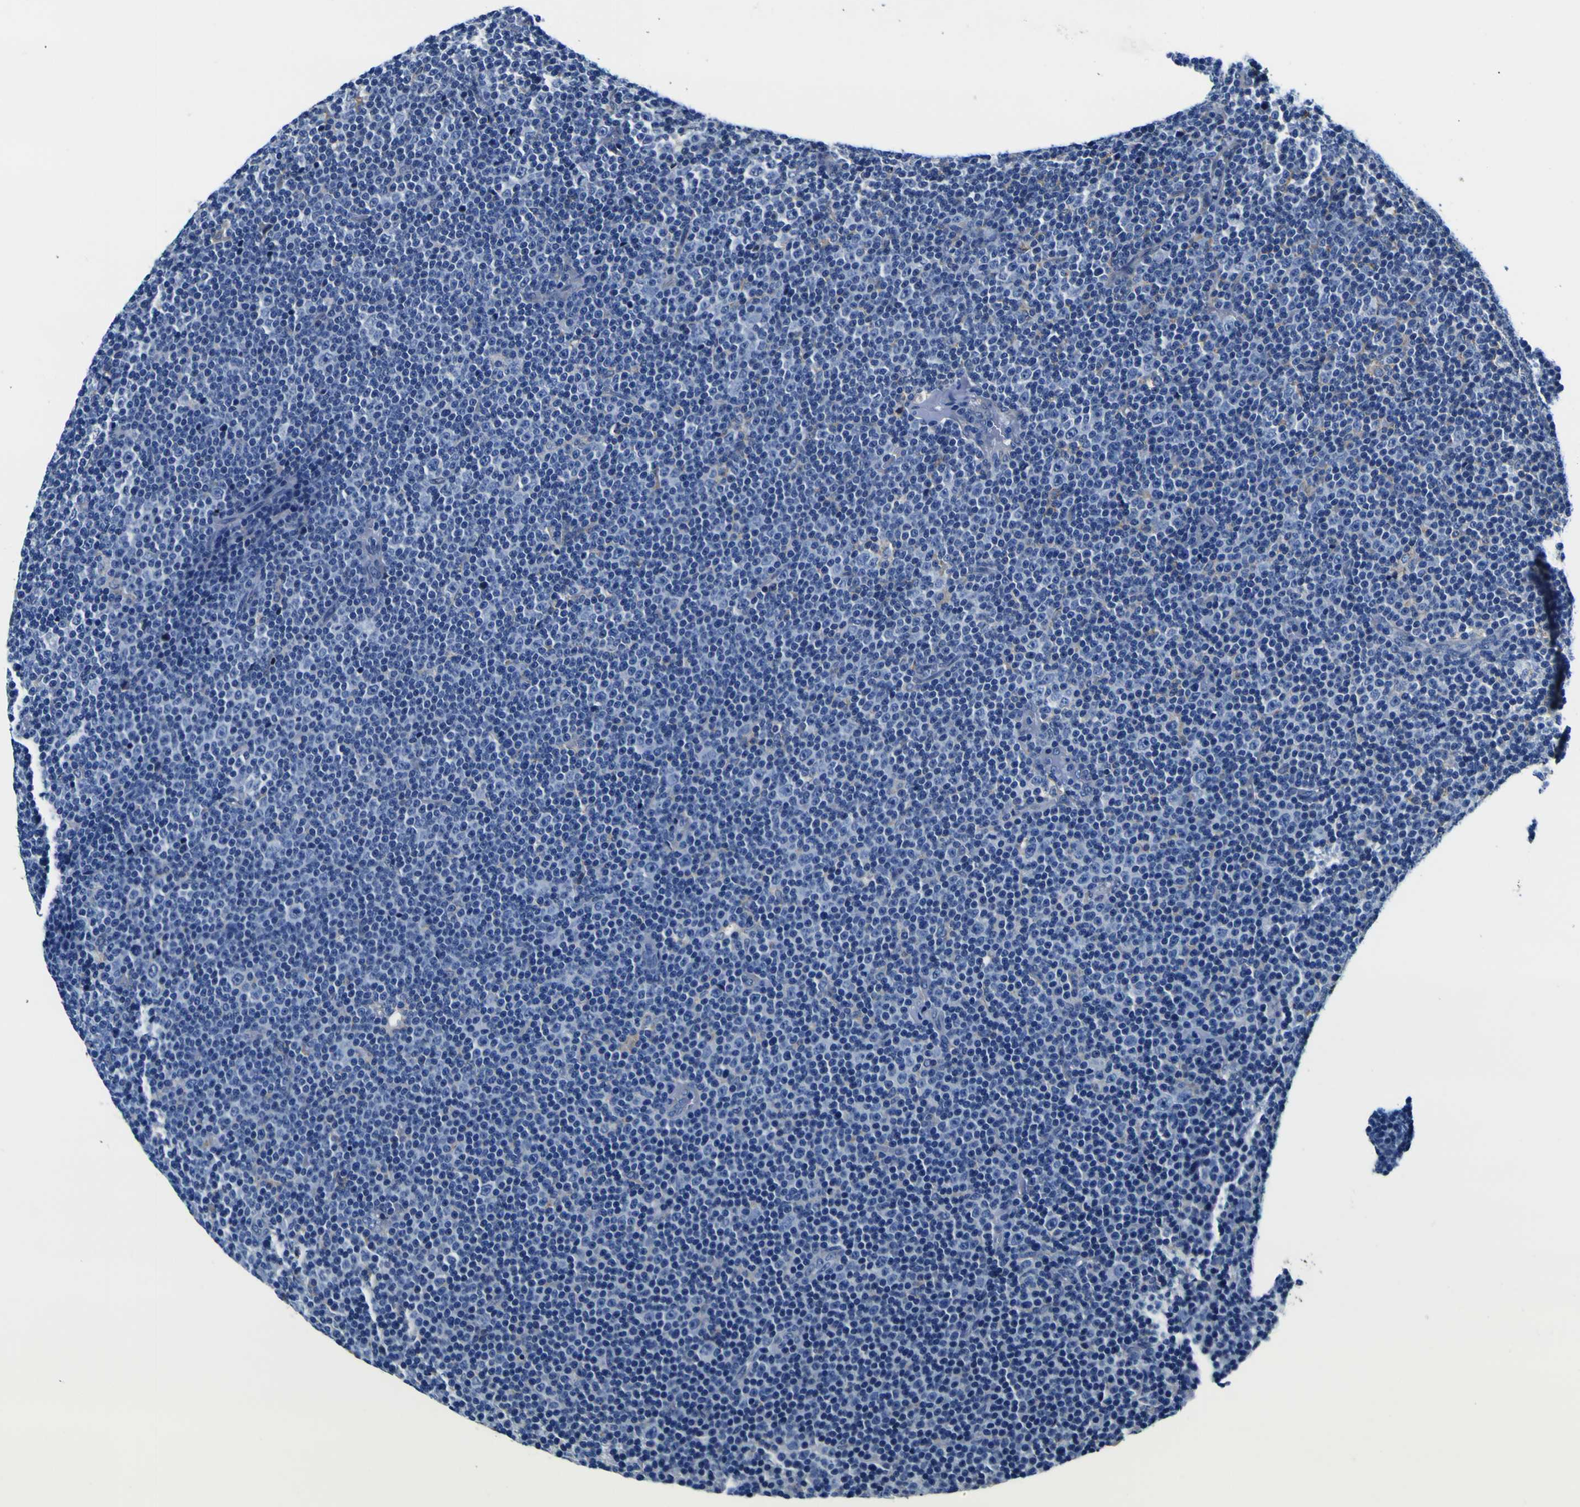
{"staining": {"intensity": "negative", "quantity": "none", "location": "none"}, "tissue": "lymphoma", "cell_type": "Tumor cells", "image_type": "cancer", "snomed": [{"axis": "morphology", "description": "Malignant lymphoma, non-Hodgkin's type, Low grade"}, {"axis": "topography", "description": "Lymph node"}], "caption": "Tumor cells show no significant protein positivity in lymphoma.", "gene": "PXDN", "patient": {"sex": "female", "age": 67}}